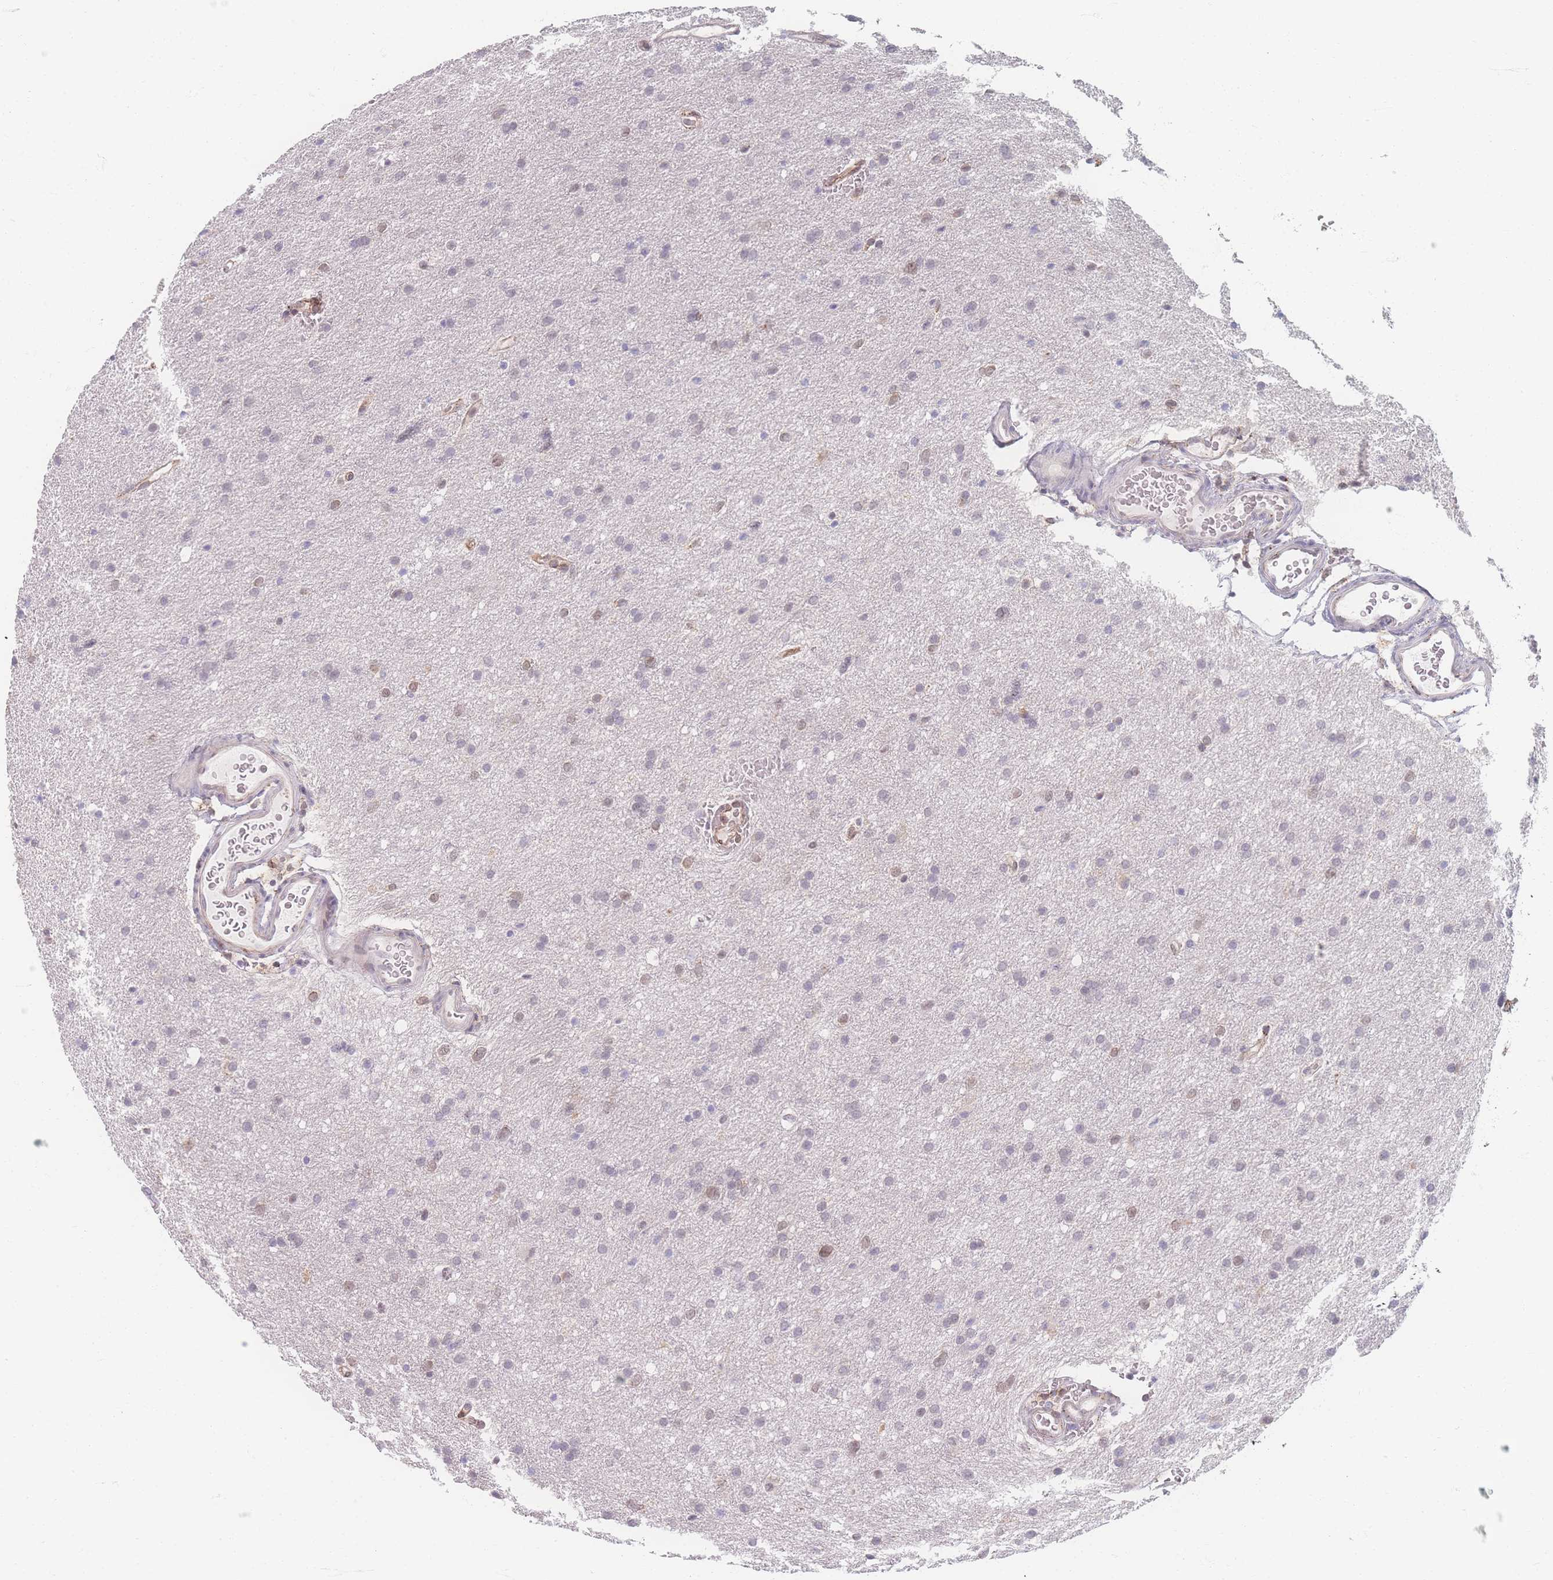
{"staining": {"intensity": "negative", "quantity": "none", "location": "none"}, "tissue": "glioma", "cell_type": "Tumor cells", "image_type": "cancer", "snomed": [{"axis": "morphology", "description": "Glioma, malignant, High grade"}, {"axis": "topography", "description": "Cerebral cortex"}], "caption": "Immunohistochemistry (IHC) photomicrograph of neoplastic tissue: malignant high-grade glioma stained with DAB reveals no significant protein expression in tumor cells.", "gene": "ZC3H13", "patient": {"sex": "female", "age": 36}}